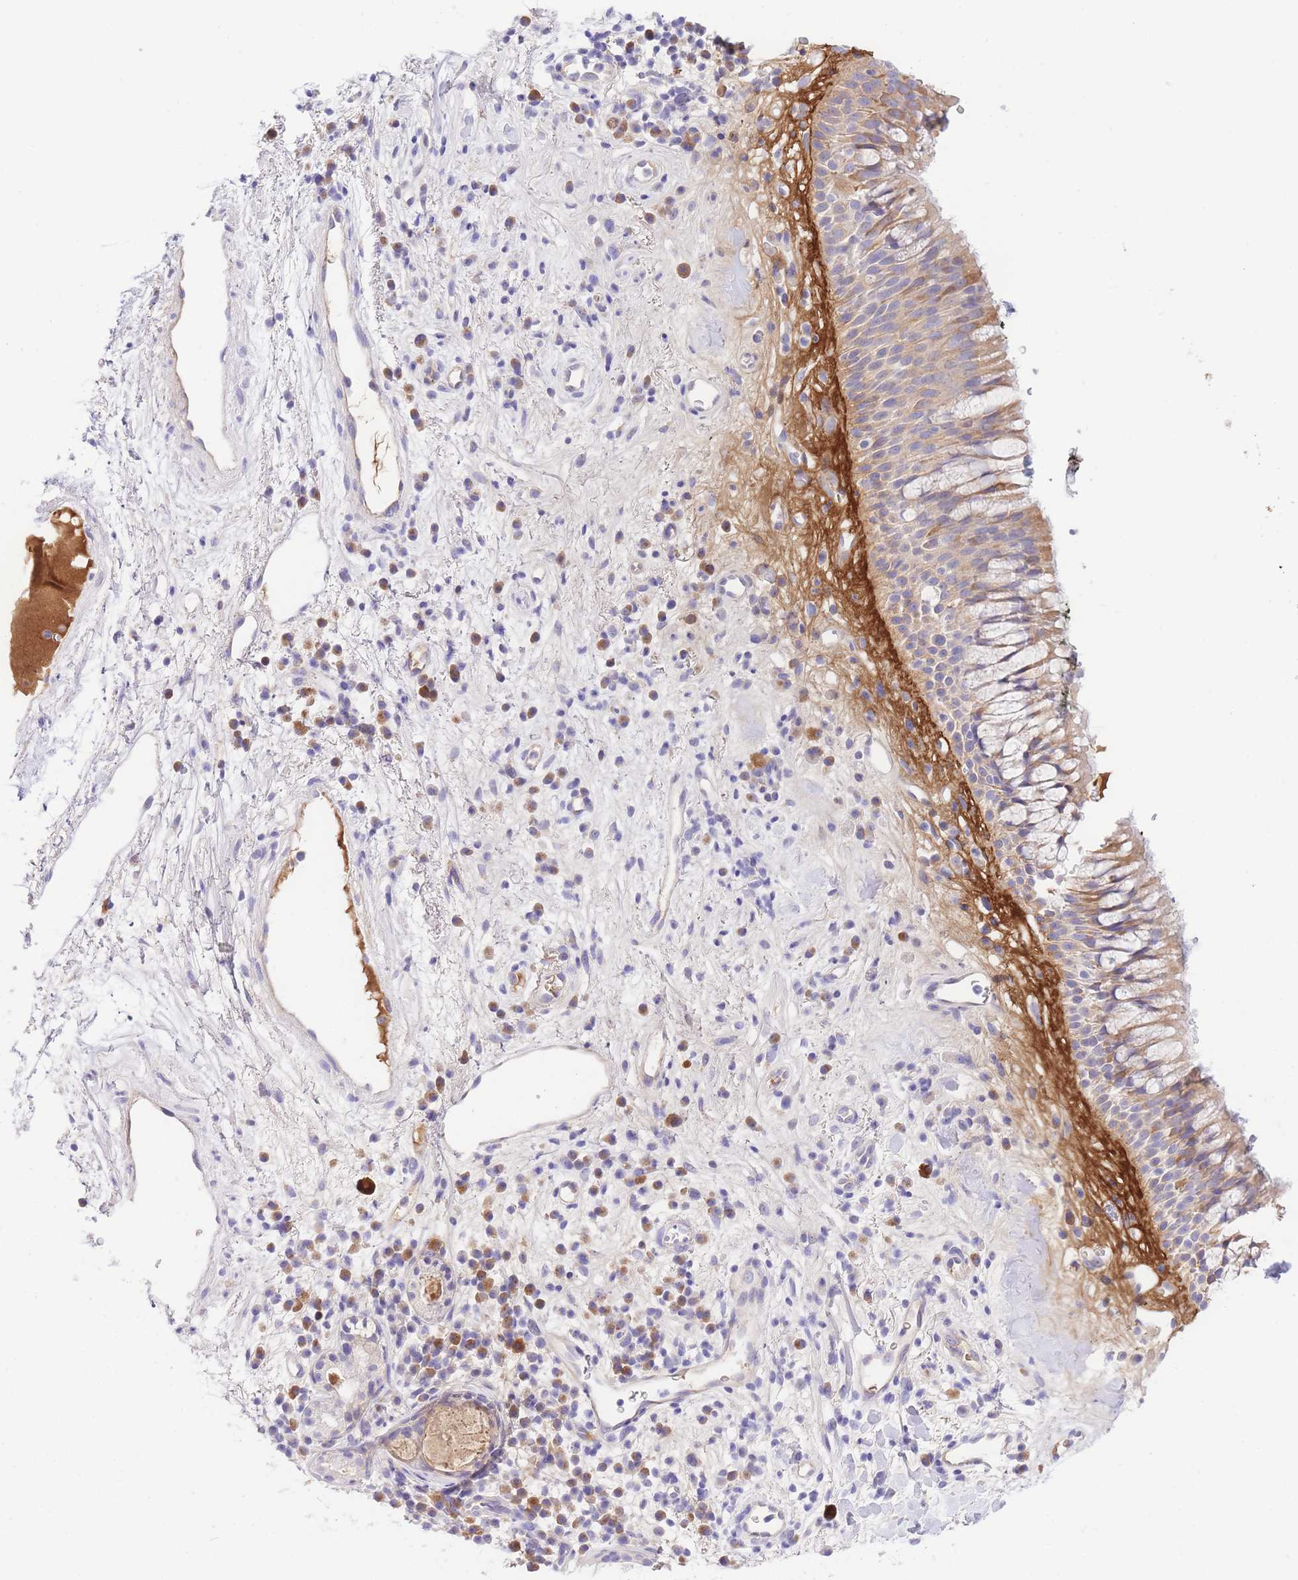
{"staining": {"intensity": "moderate", "quantity": "25%-75%", "location": "cytoplasmic/membranous"}, "tissue": "nasopharynx", "cell_type": "Respiratory epithelial cells", "image_type": "normal", "snomed": [{"axis": "morphology", "description": "Normal tissue, NOS"}, {"axis": "morphology", "description": "Squamous cell carcinoma, NOS"}, {"axis": "topography", "description": "Nasopharynx"}, {"axis": "topography", "description": "Head-Neck"}], "caption": "Moderate cytoplasmic/membranous expression for a protein is identified in about 25%-75% of respiratory epithelial cells of benign nasopharynx using immunohistochemistry (IHC).", "gene": "LIPH", "patient": {"sex": "male", "age": 85}}